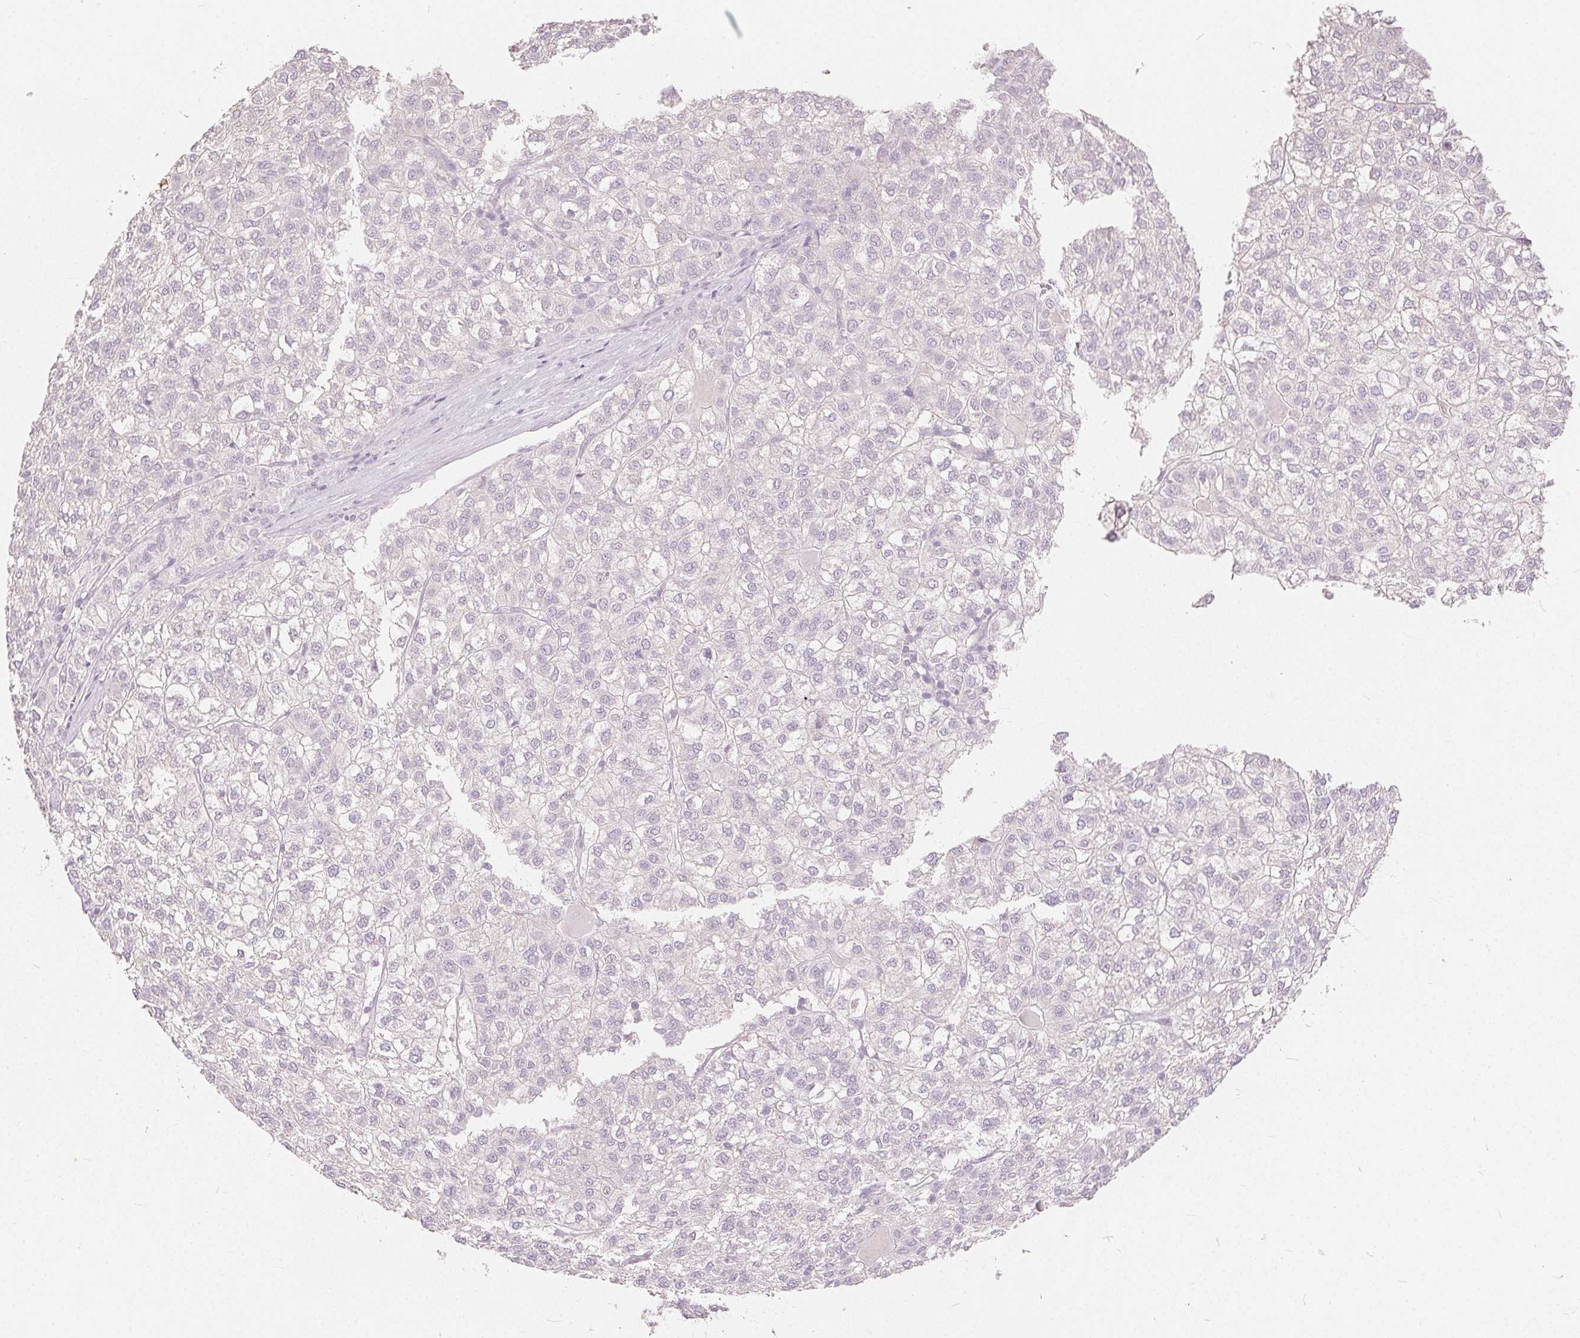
{"staining": {"intensity": "negative", "quantity": "none", "location": "none"}, "tissue": "liver cancer", "cell_type": "Tumor cells", "image_type": "cancer", "snomed": [{"axis": "morphology", "description": "Carcinoma, Hepatocellular, NOS"}, {"axis": "topography", "description": "Liver"}], "caption": "Immunohistochemistry histopathology image of human liver cancer (hepatocellular carcinoma) stained for a protein (brown), which shows no positivity in tumor cells.", "gene": "CA12", "patient": {"sex": "female", "age": 43}}